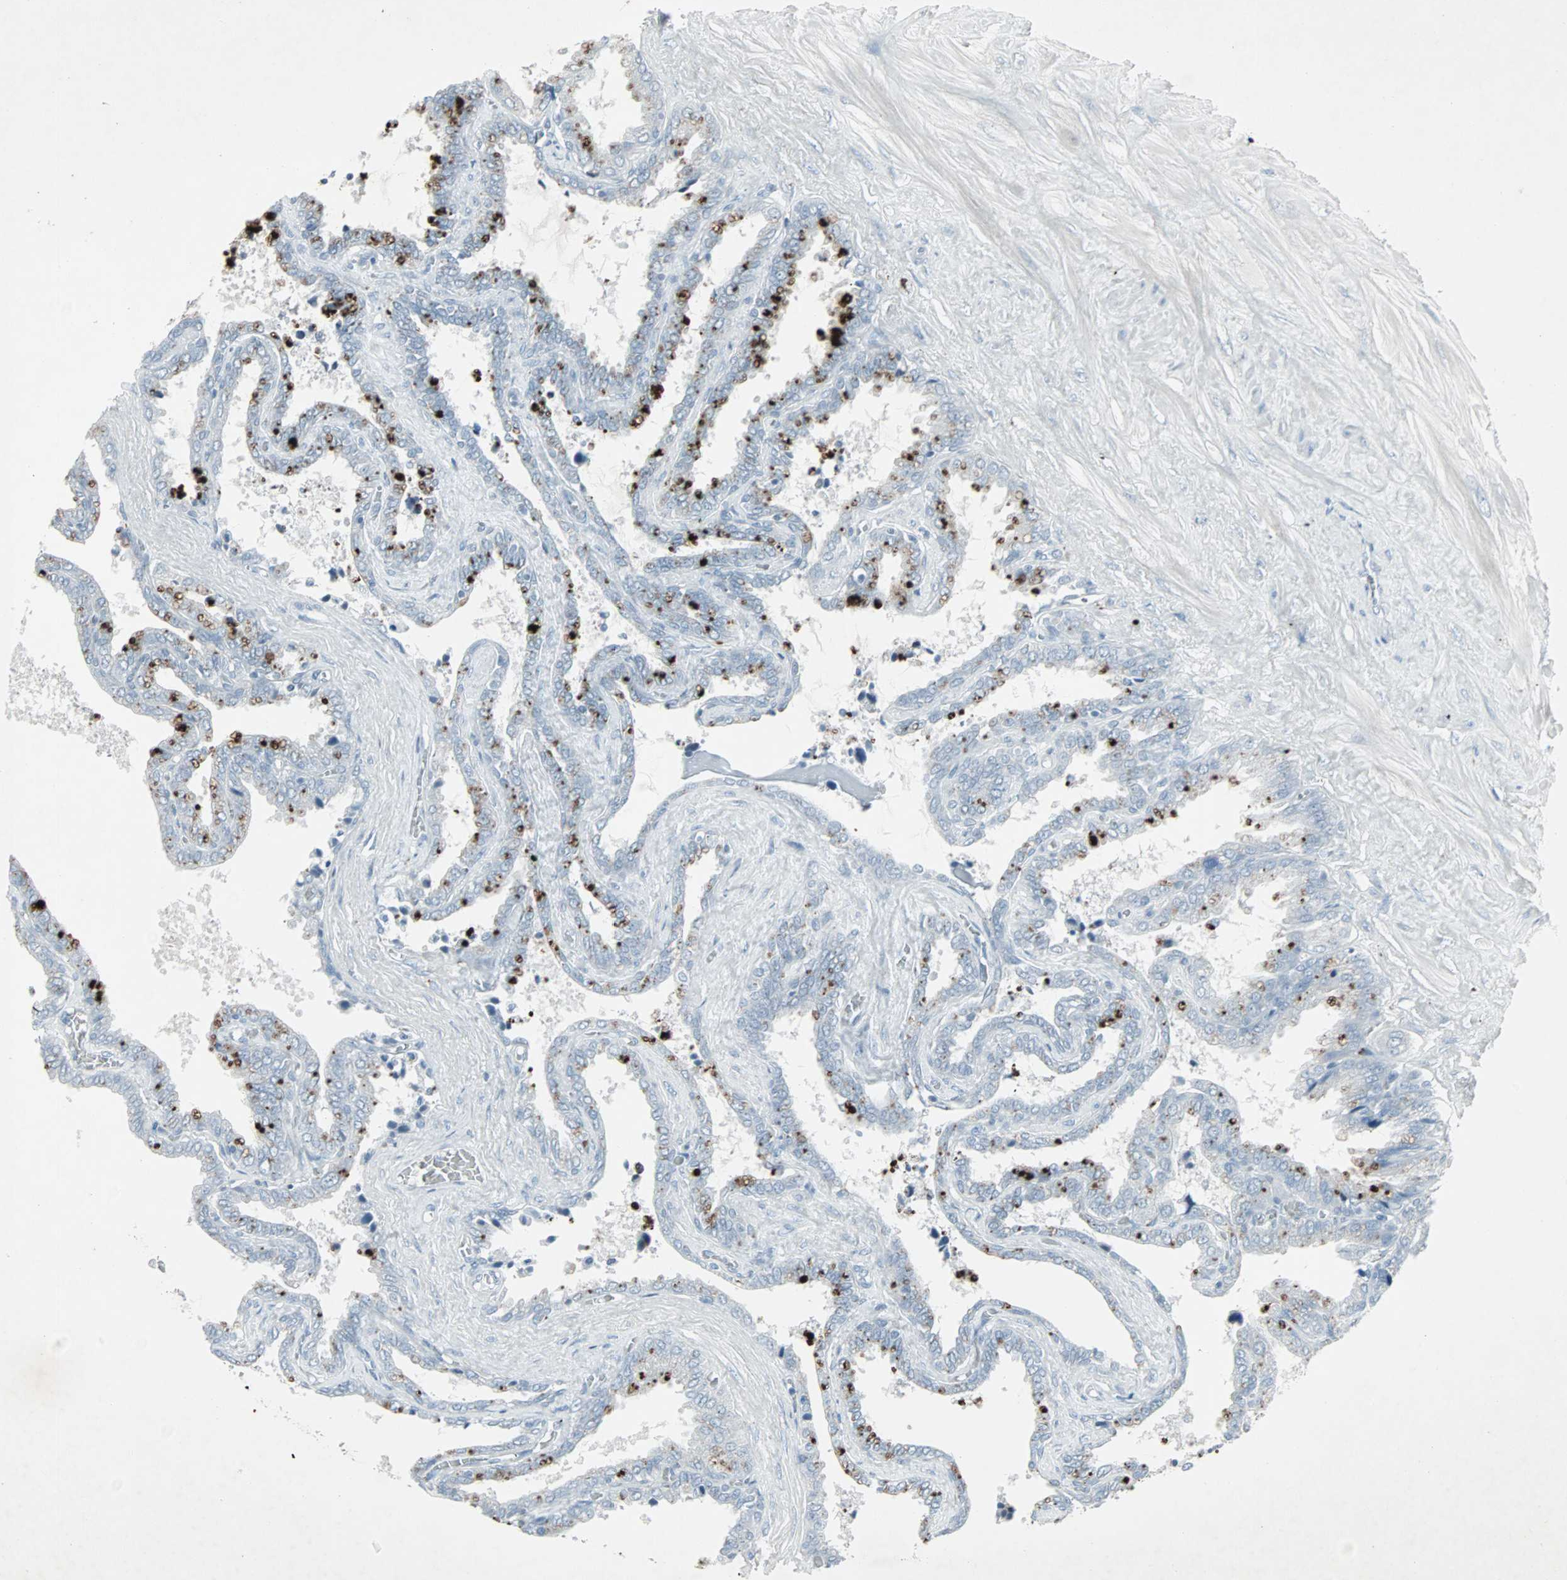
{"staining": {"intensity": "strong", "quantity": "<25%", "location": "cytoplasmic/membranous"}, "tissue": "seminal vesicle", "cell_type": "Glandular cells", "image_type": "normal", "snomed": [{"axis": "morphology", "description": "Normal tissue, NOS"}, {"axis": "topography", "description": "Seminal veicle"}], "caption": "Unremarkable seminal vesicle was stained to show a protein in brown. There is medium levels of strong cytoplasmic/membranous expression in about <25% of glandular cells.", "gene": "LANCL3", "patient": {"sex": "male", "age": 46}}